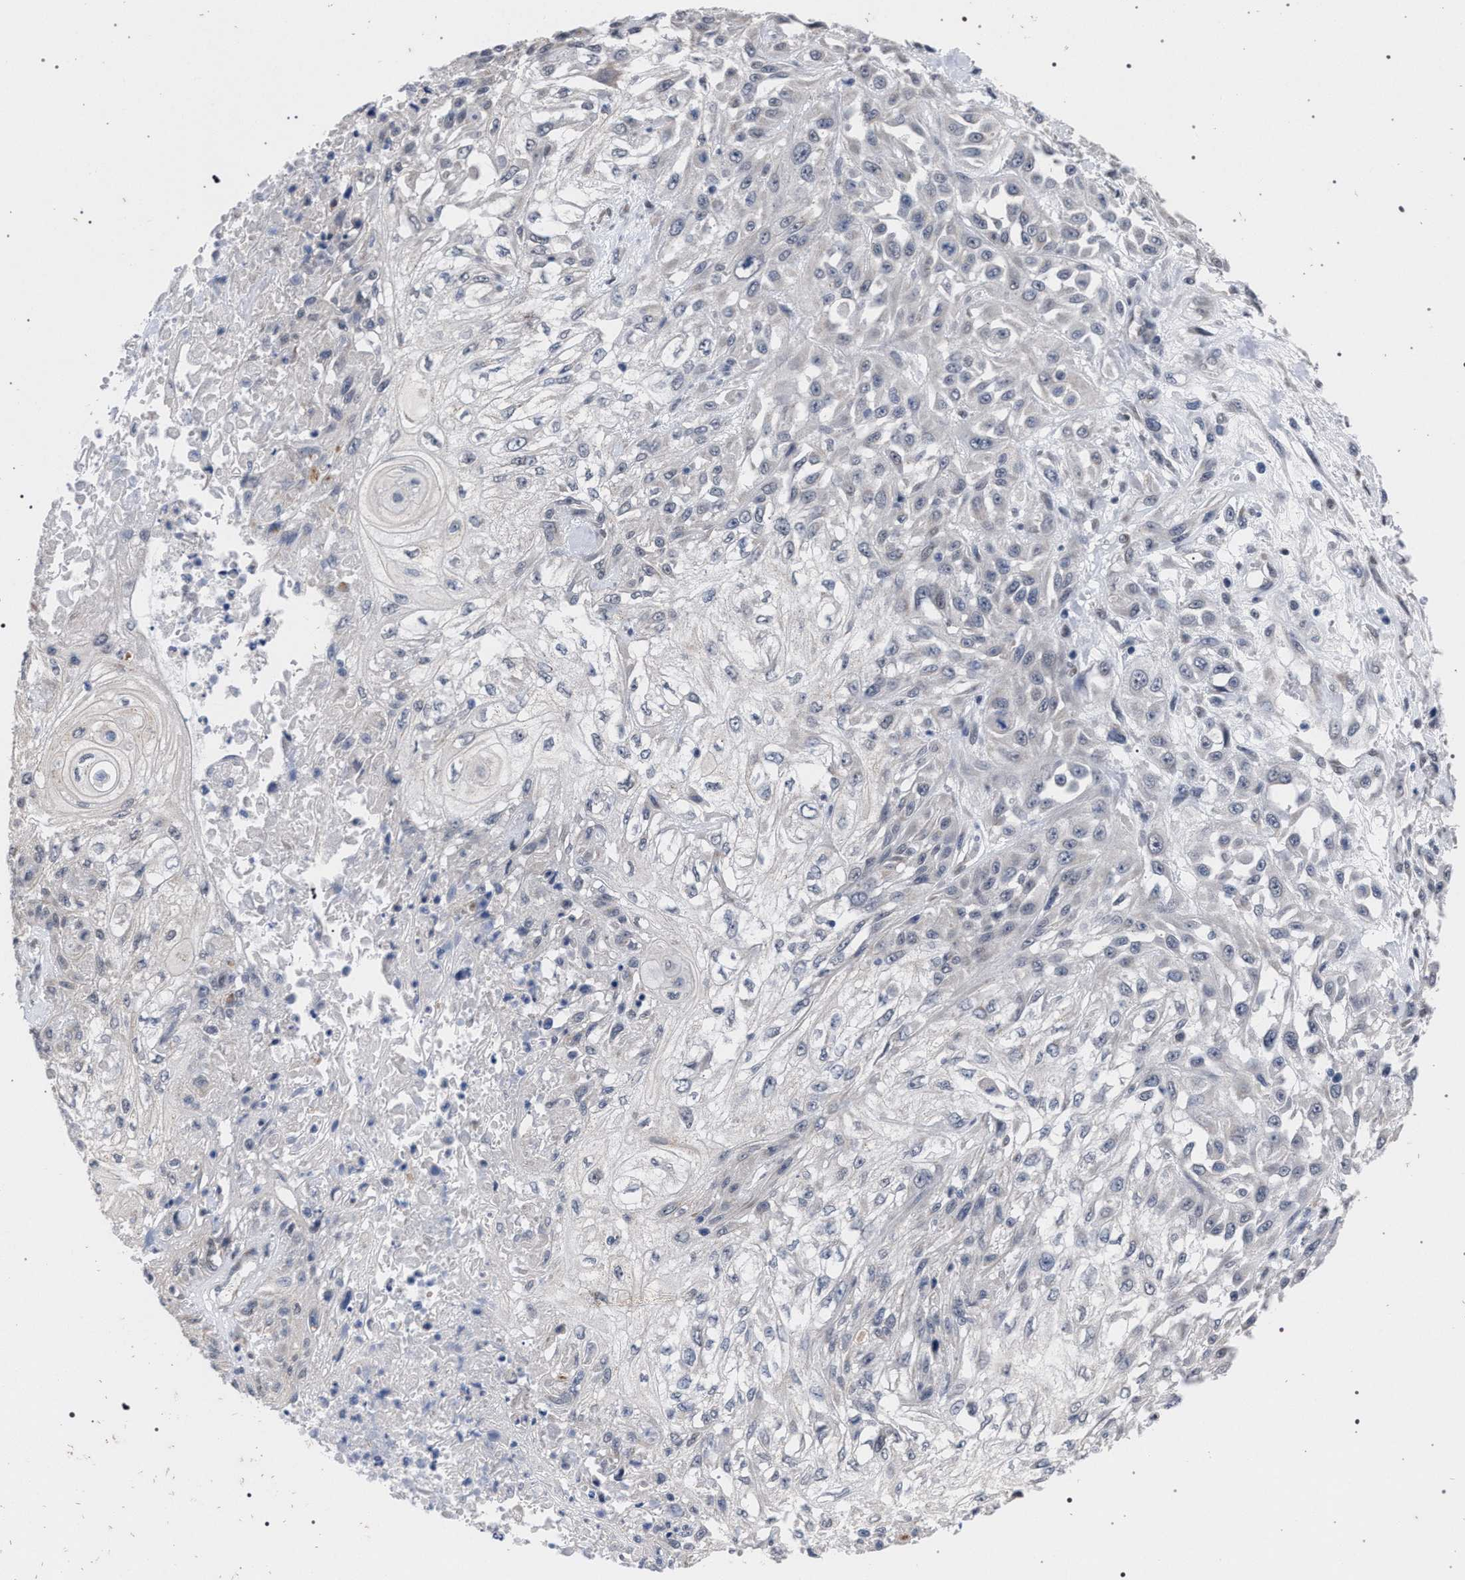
{"staining": {"intensity": "negative", "quantity": "none", "location": "none"}, "tissue": "skin cancer", "cell_type": "Tumor cells", "image_type": "cancer", "snomed": [{"axis": "morphology", "description": "Squamous cell carcinoma, NOS"}, {"axis": "morphology", "description": "Squamous cell carcinoma, metastatic, NOS"}, {"axis": "topography", "description": "Skin"}, {"axis": "topography", "description": "Lymph node"}], "caption": "Skin metastatic squamous cell carcinoma stained for a protein using immunohistochemistry (IHC) shows no staining tumor cells.", "gene": "GOLGA2", "patient": {"sex": "male", "age": 75}}